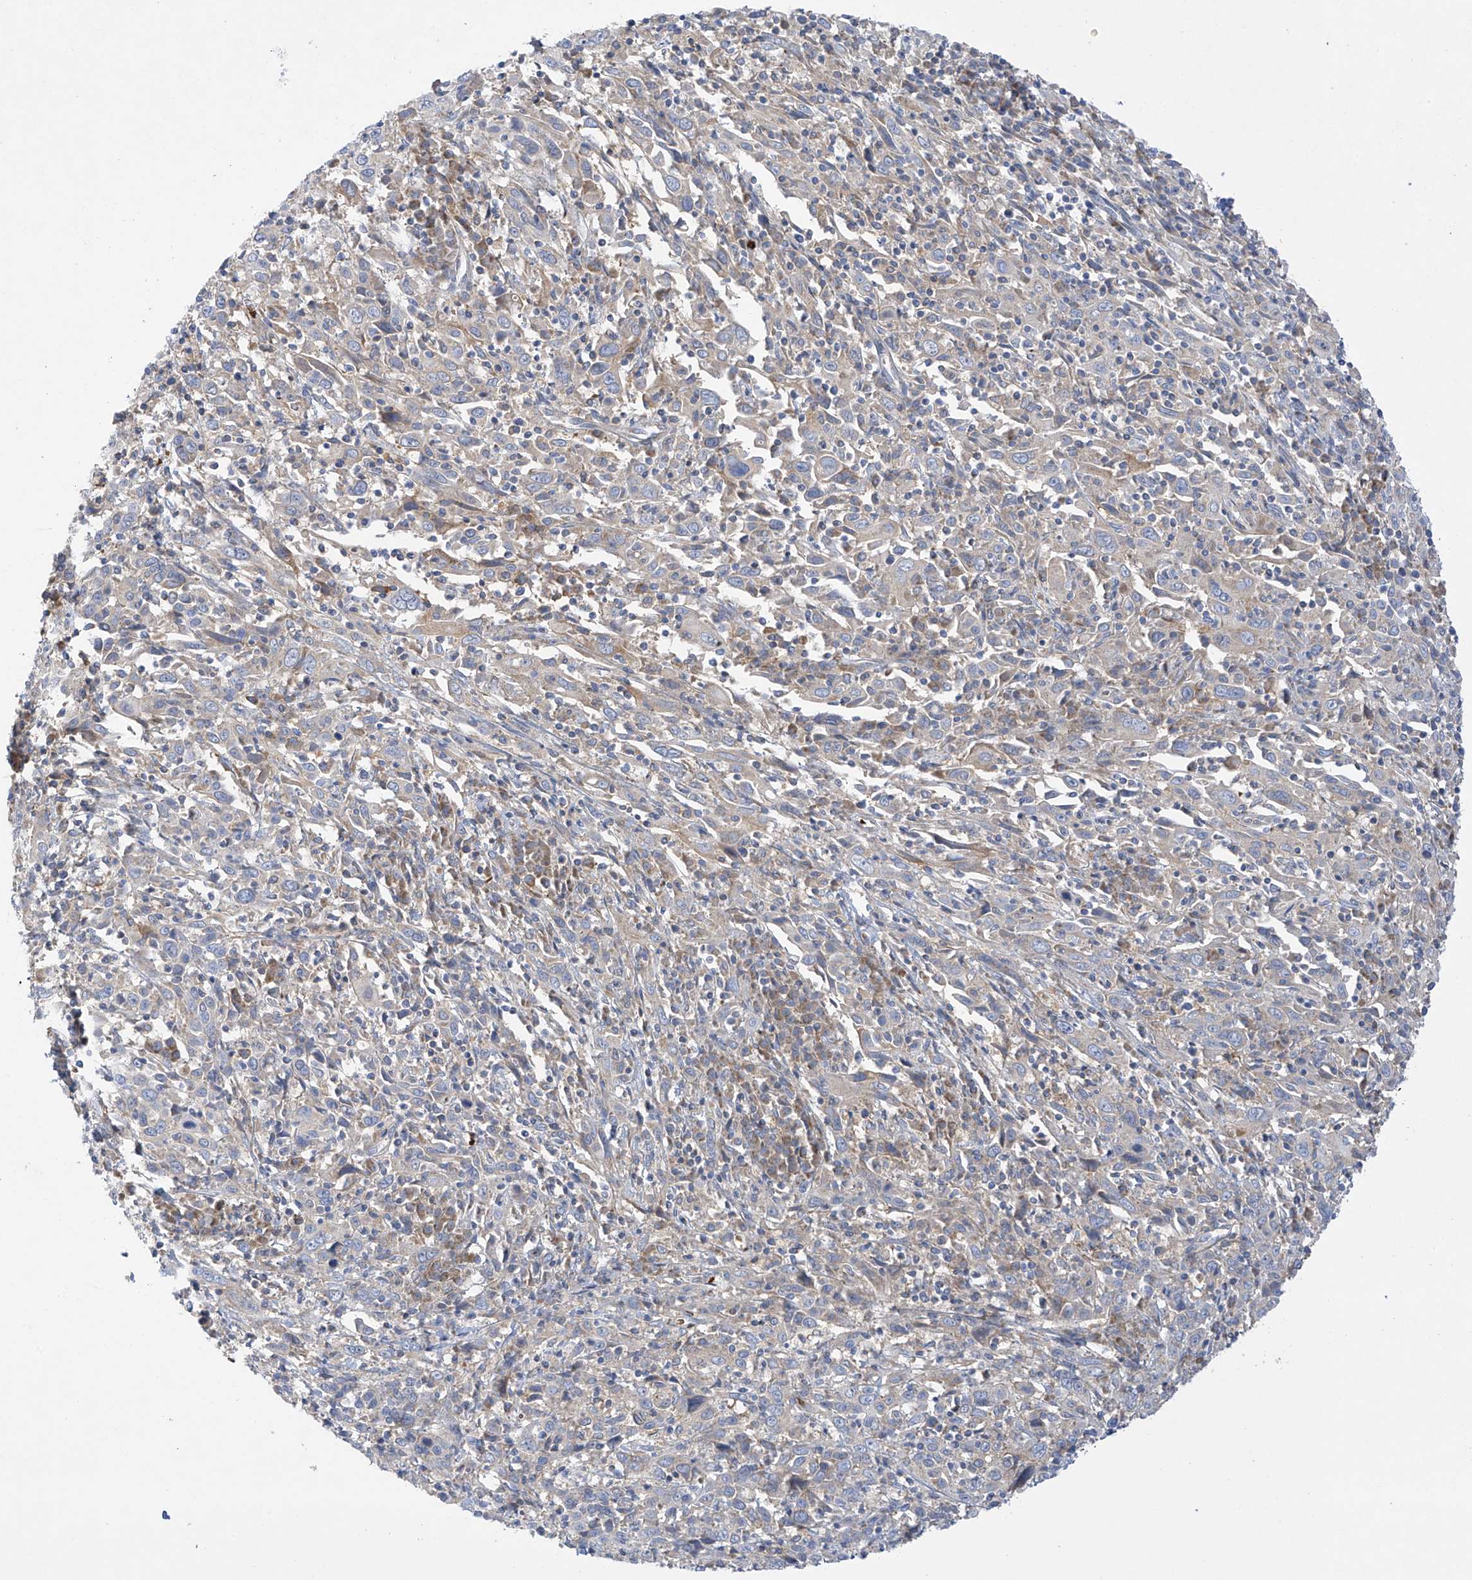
{"staining": {"intensity": "negative", "quantity": "none", "location": "none"}, "tissue": "cervical cancer", "cell_type": "Tumor cells", "image_type": "cancer", "snomed": [{"axis": "morphology", "description": "Squamous cell carcinoma, NOS"}, {"axis": "topography", "description": "Cervix"}], "caption": "Cervical cancer was stained to show a protein in brown. There is no significant staining in tumor cells.", "gene": "METTL18", "patient": {"sex": "female", "age": 46}}